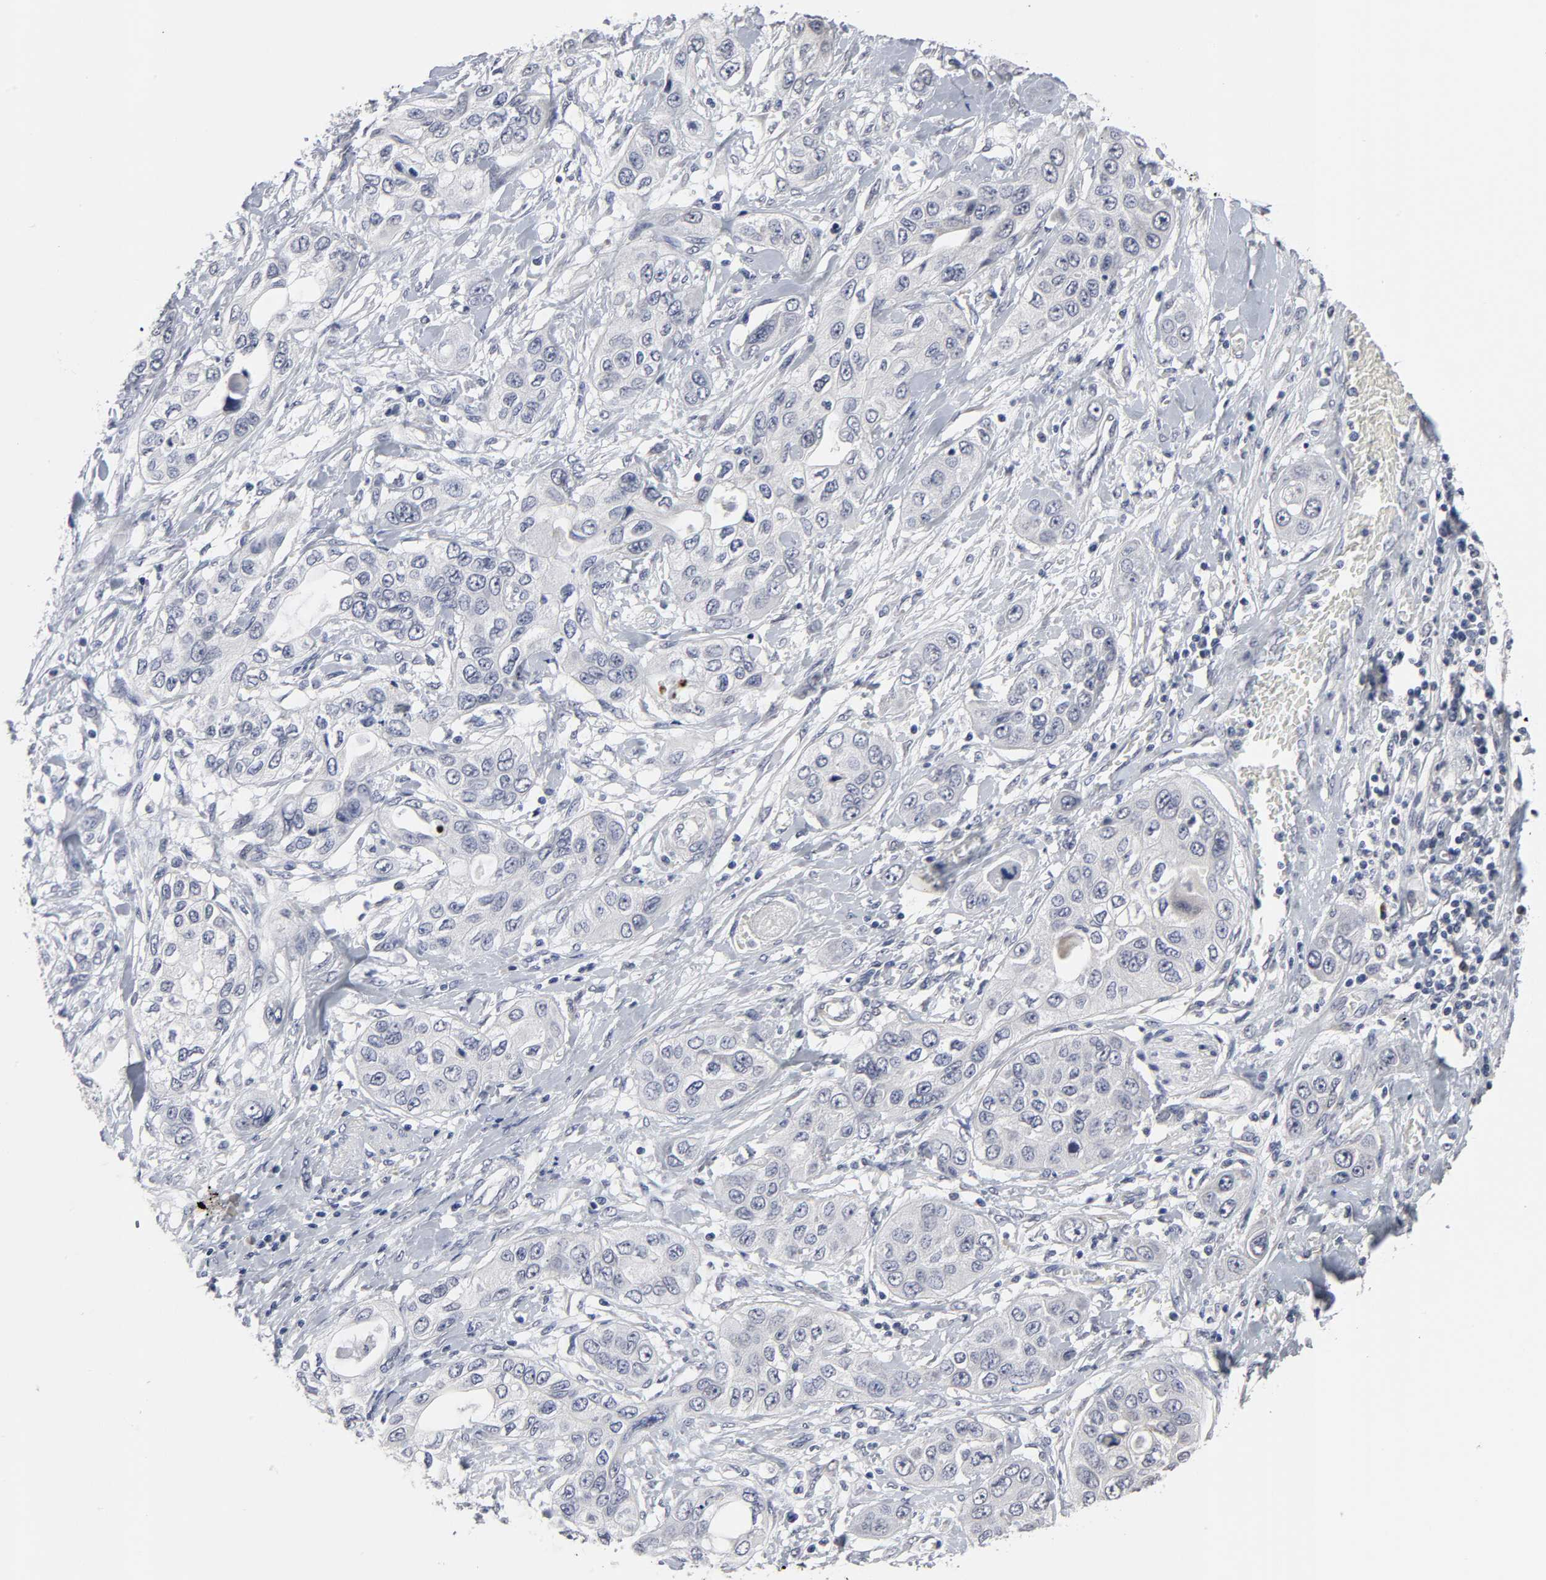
{"staining": {"intensity": "negative", "quantity": "none", "location": "none"}, "tissue": "pancreatic cancer", "cell_type": "Tumor cells", "image_type": "cancer", "snomed": [{"axis": "morphology", "description": "Adenocarcinoma, NOS"}, {"axis": "topography", "description": "Pancreas"}], "caption": "Immunohistochemistry (IHC) of human pancreatic cancer demonstrates no positivity in tumor cells.", "gene": "HNF4A", "patient": {"sex": "female", "age": 70}}